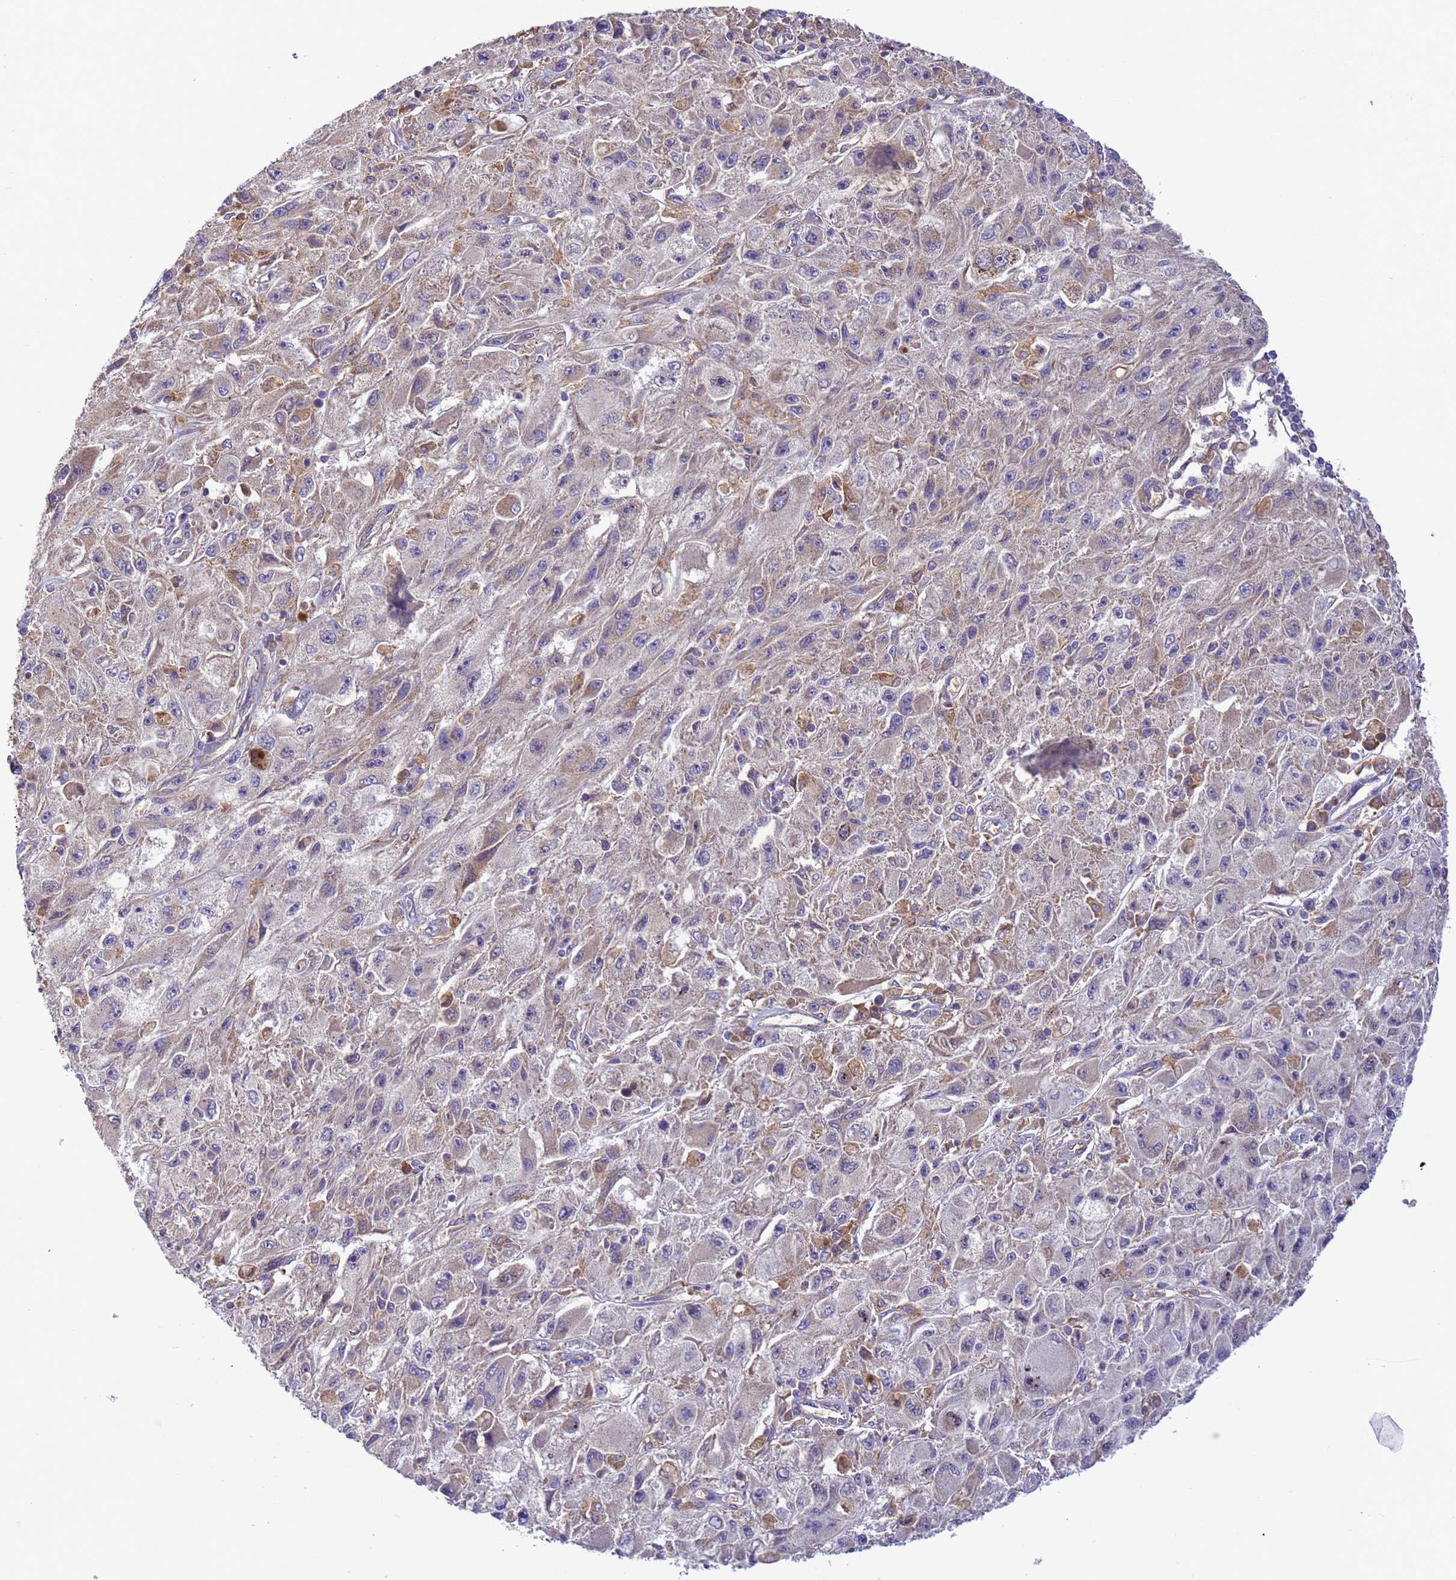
{"staining": {"intensity": "negative", "quantity": "none", "location": "none"}, "tissue": "melanoma", "cell_type": "Tumor cells", "image_type": "cancer", "snomed": [{"axis": "morphology", "description": "Malignant melanoma, Metastatic site"}, {"axis": "topography", "description": "Skin"}], "caption": "There is no significant positivity in tumor cells of malignant melanoma (metastatic site).", "gene": "ARHGAP12", "patient": {"sex": "male", "age": 53}}